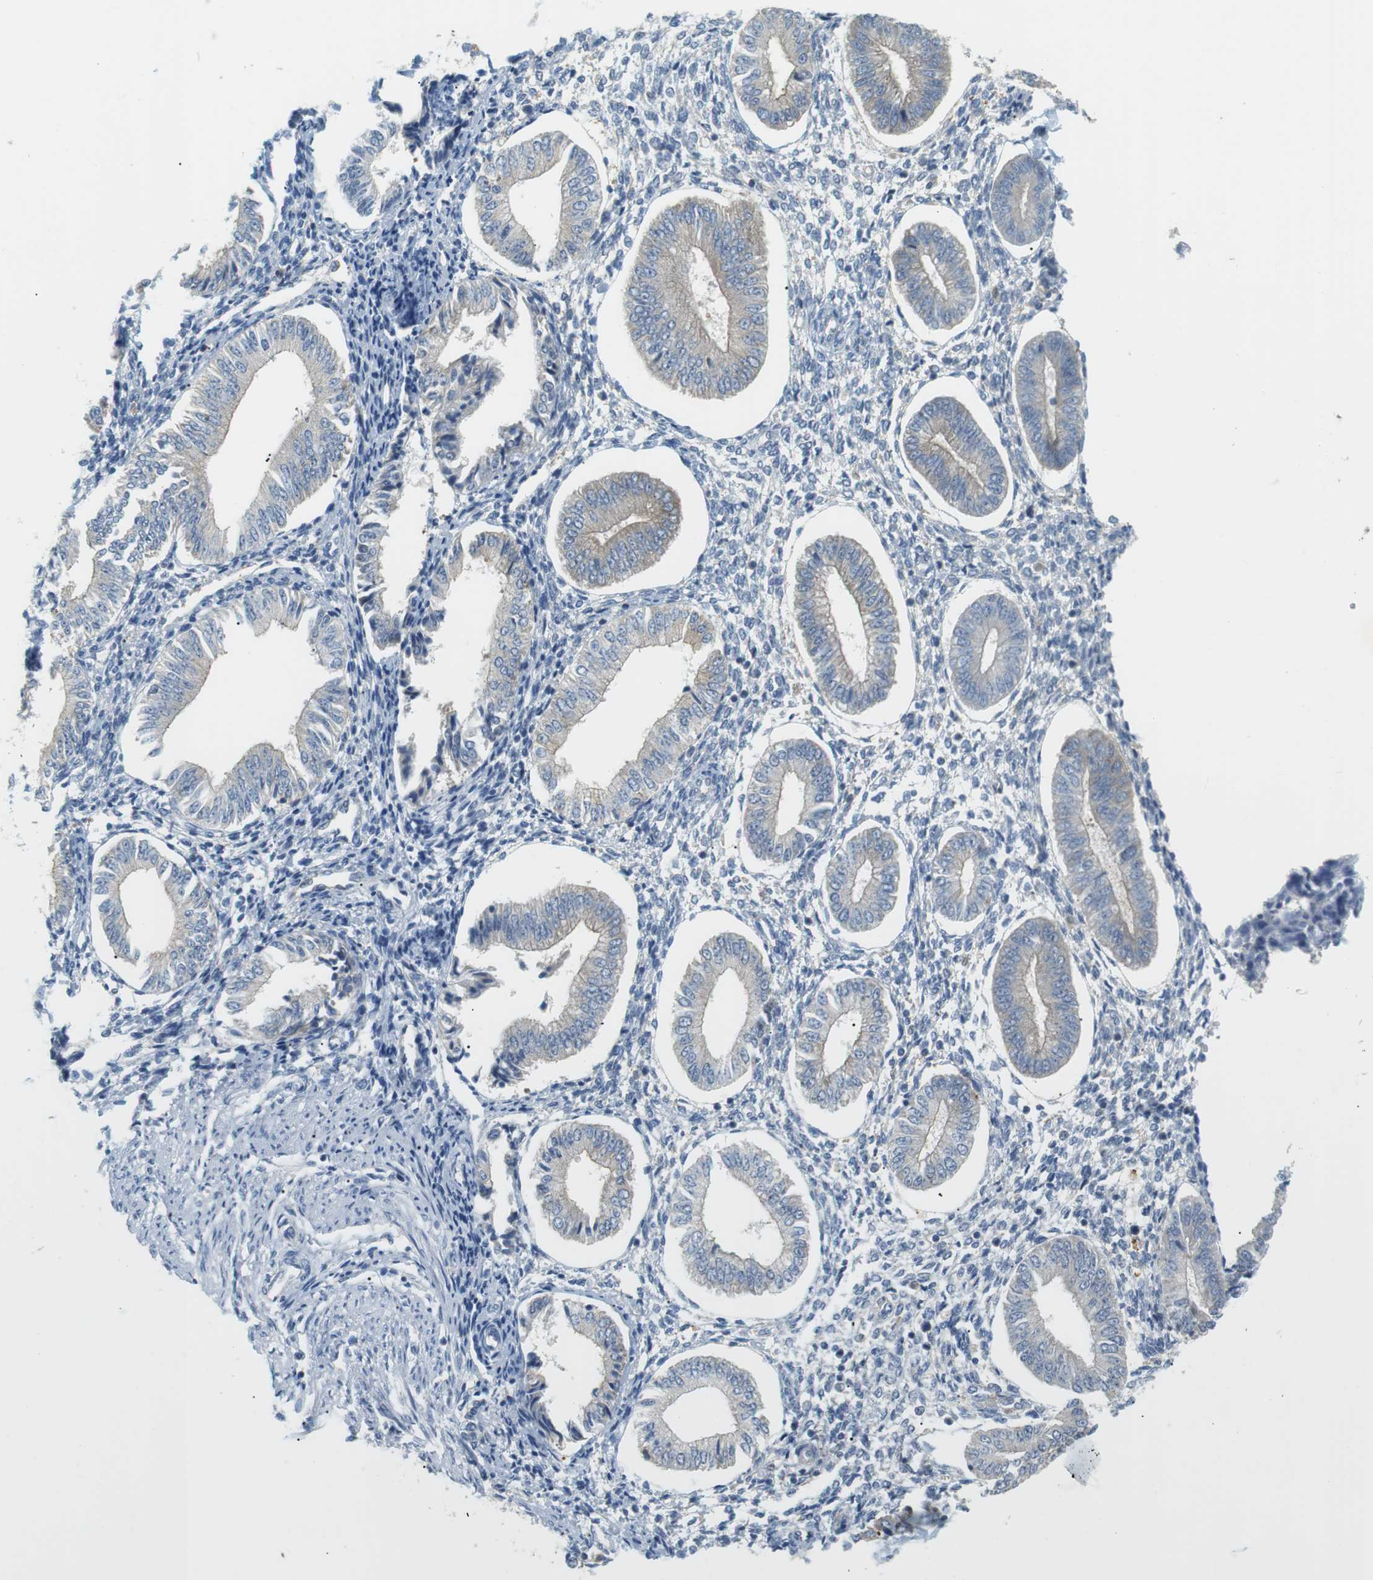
{"staining": {"intensity": "weak", "quantity": "<25%", "location": "cytoplasmic/membranous"}, "tissue": "endometrium", "cell_type": "Cells in endometrial stroma", "image_type": "normal", "snomed": [{"axis": "morphology", "description": "Normal tissue, NOS"}, {"axis": "topography", "description": "Endometrium"}], "caption": "This histopathology image is of unremarkable endometrium stained with IHC to label a protein in brown with the nuclei are counter-stained blue. There is no positivity in cells in endometrial stroma. The staining is performed using DAB (3,3'-diaminobenzidine) brown chromogen with nuclei counter-stained in using hematoxylin.", "gene": "TMEM200A", "patient": {"sex": "female", "age": 50}}